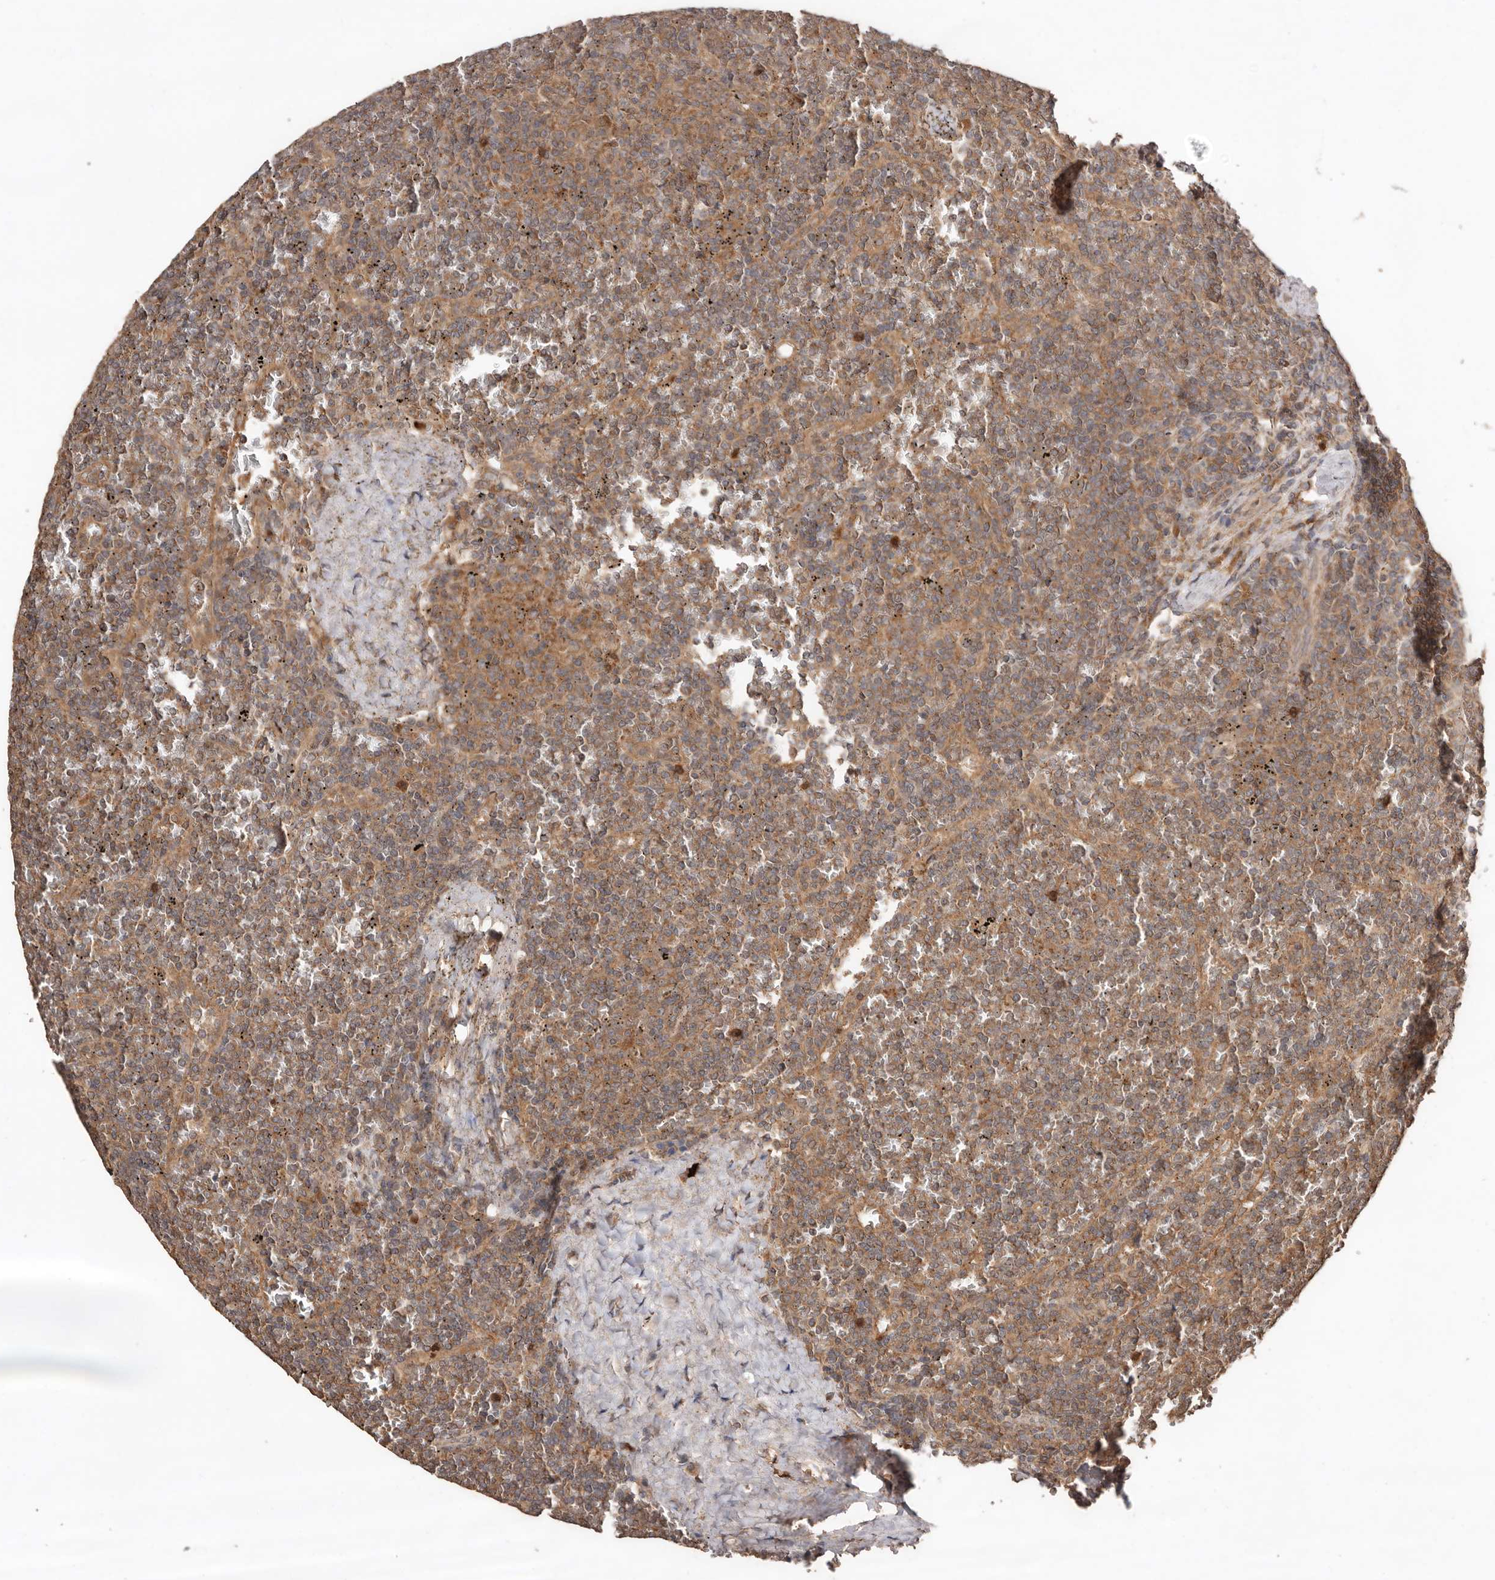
{"staining": {"intensity": "moderate", "quantity": ">75%", "location": "cytoplasmic/membranous"}, "tissue": "lymphoma", "cell_type": "Tumor cells", "image_type": "cancer", "snomed": [{"axis": "morphology", "description": "Malignant lymphoma, non-Hodgkin's type, Low grade"}, {"axis": "topography", "description": "Spleen"}], "caption": "Moderate cytoplasmic/membranous protein expression is seen in about >75% of tumor cells in lymphoma.", "gene": "RWDD1", "patient": {"sex": "female", "age": 19}}